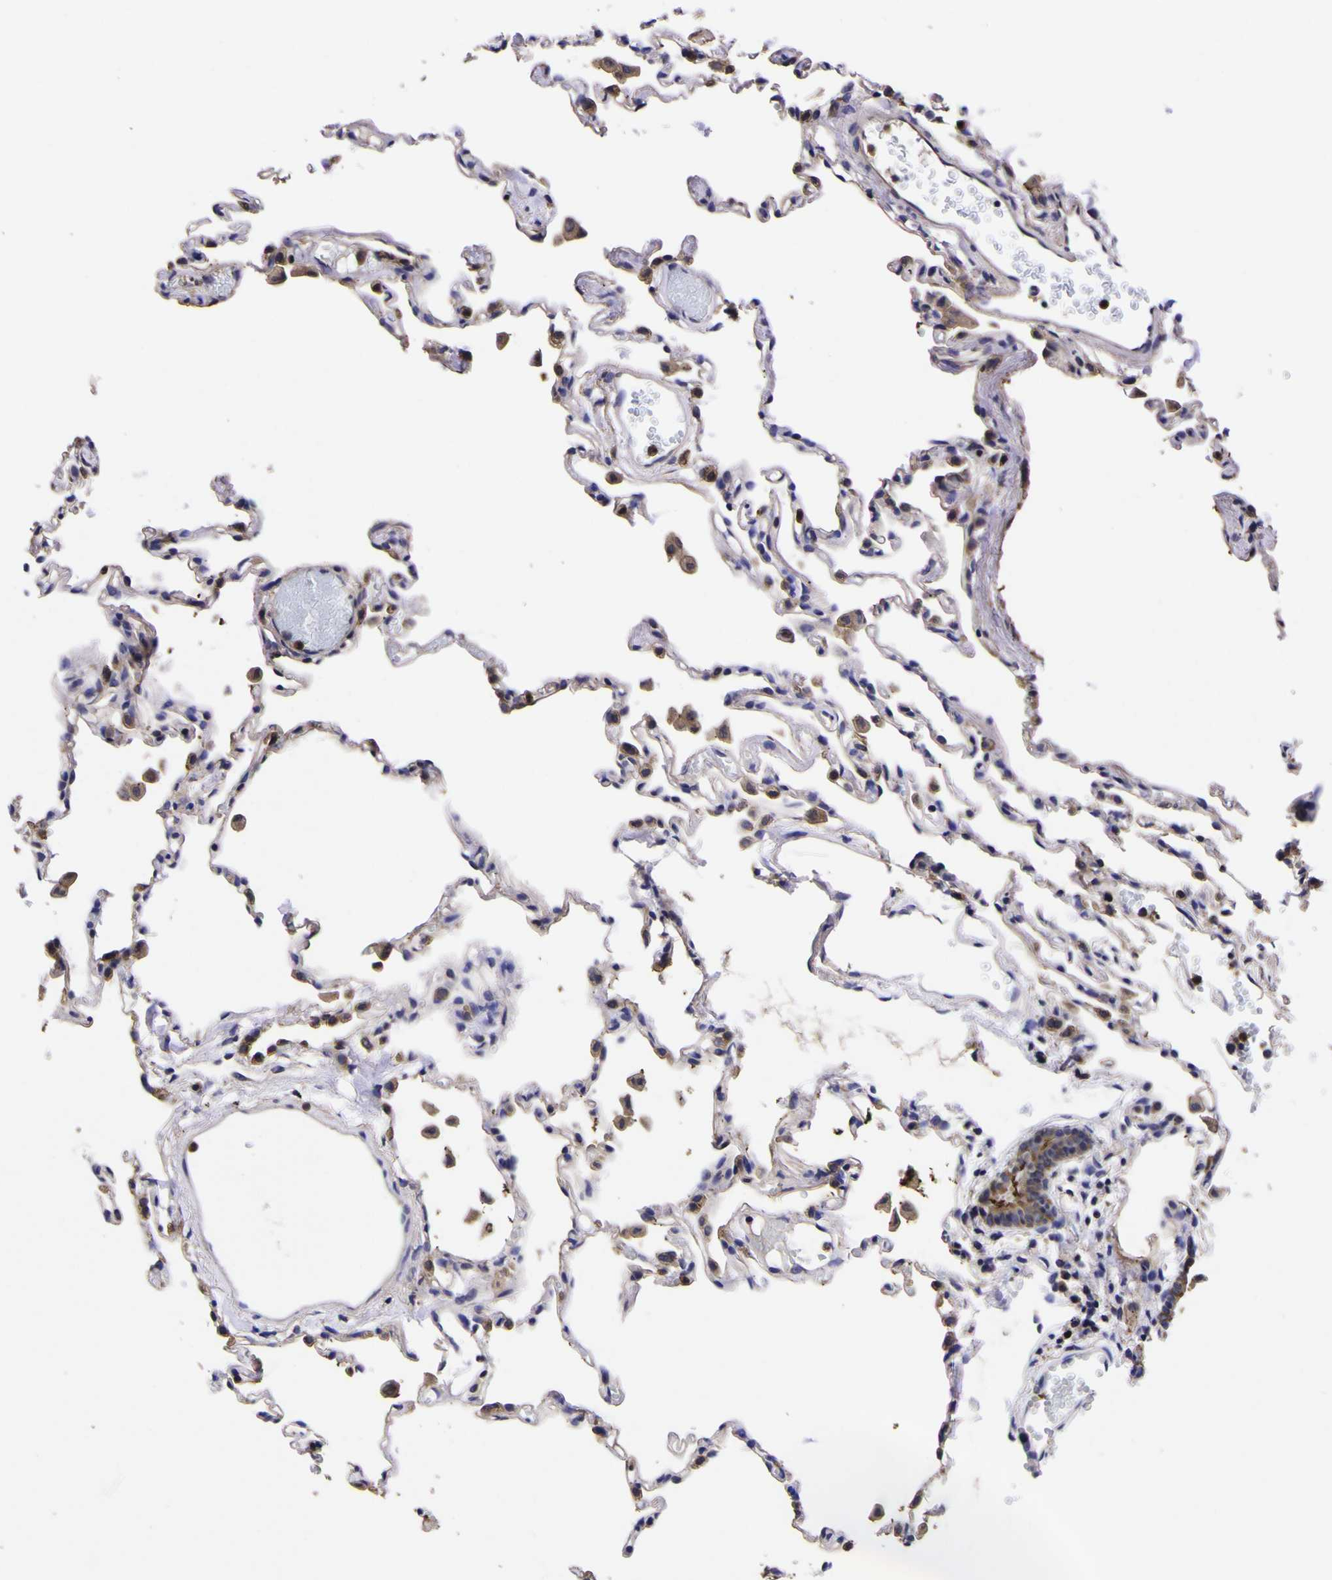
{"staining": {"intensity": "negative", "quantity": "none", "location": "none"}, "tissue": "lung", "cell_type": "Alveolar cells", "image_type": "normal", "snomed": [{"axis": "morphology", "description": "Normal tissue, NOS"}, {"axis": "topography", "description": "Lung"}], "caption": "A high-resolution micrograph shows immunohistochemistry (IHC) staining of normal lung, which exhibits no significant staining in alveolar cells.", "gene": "MAPK14", "patient": {"sex": "female", "age": 49}}